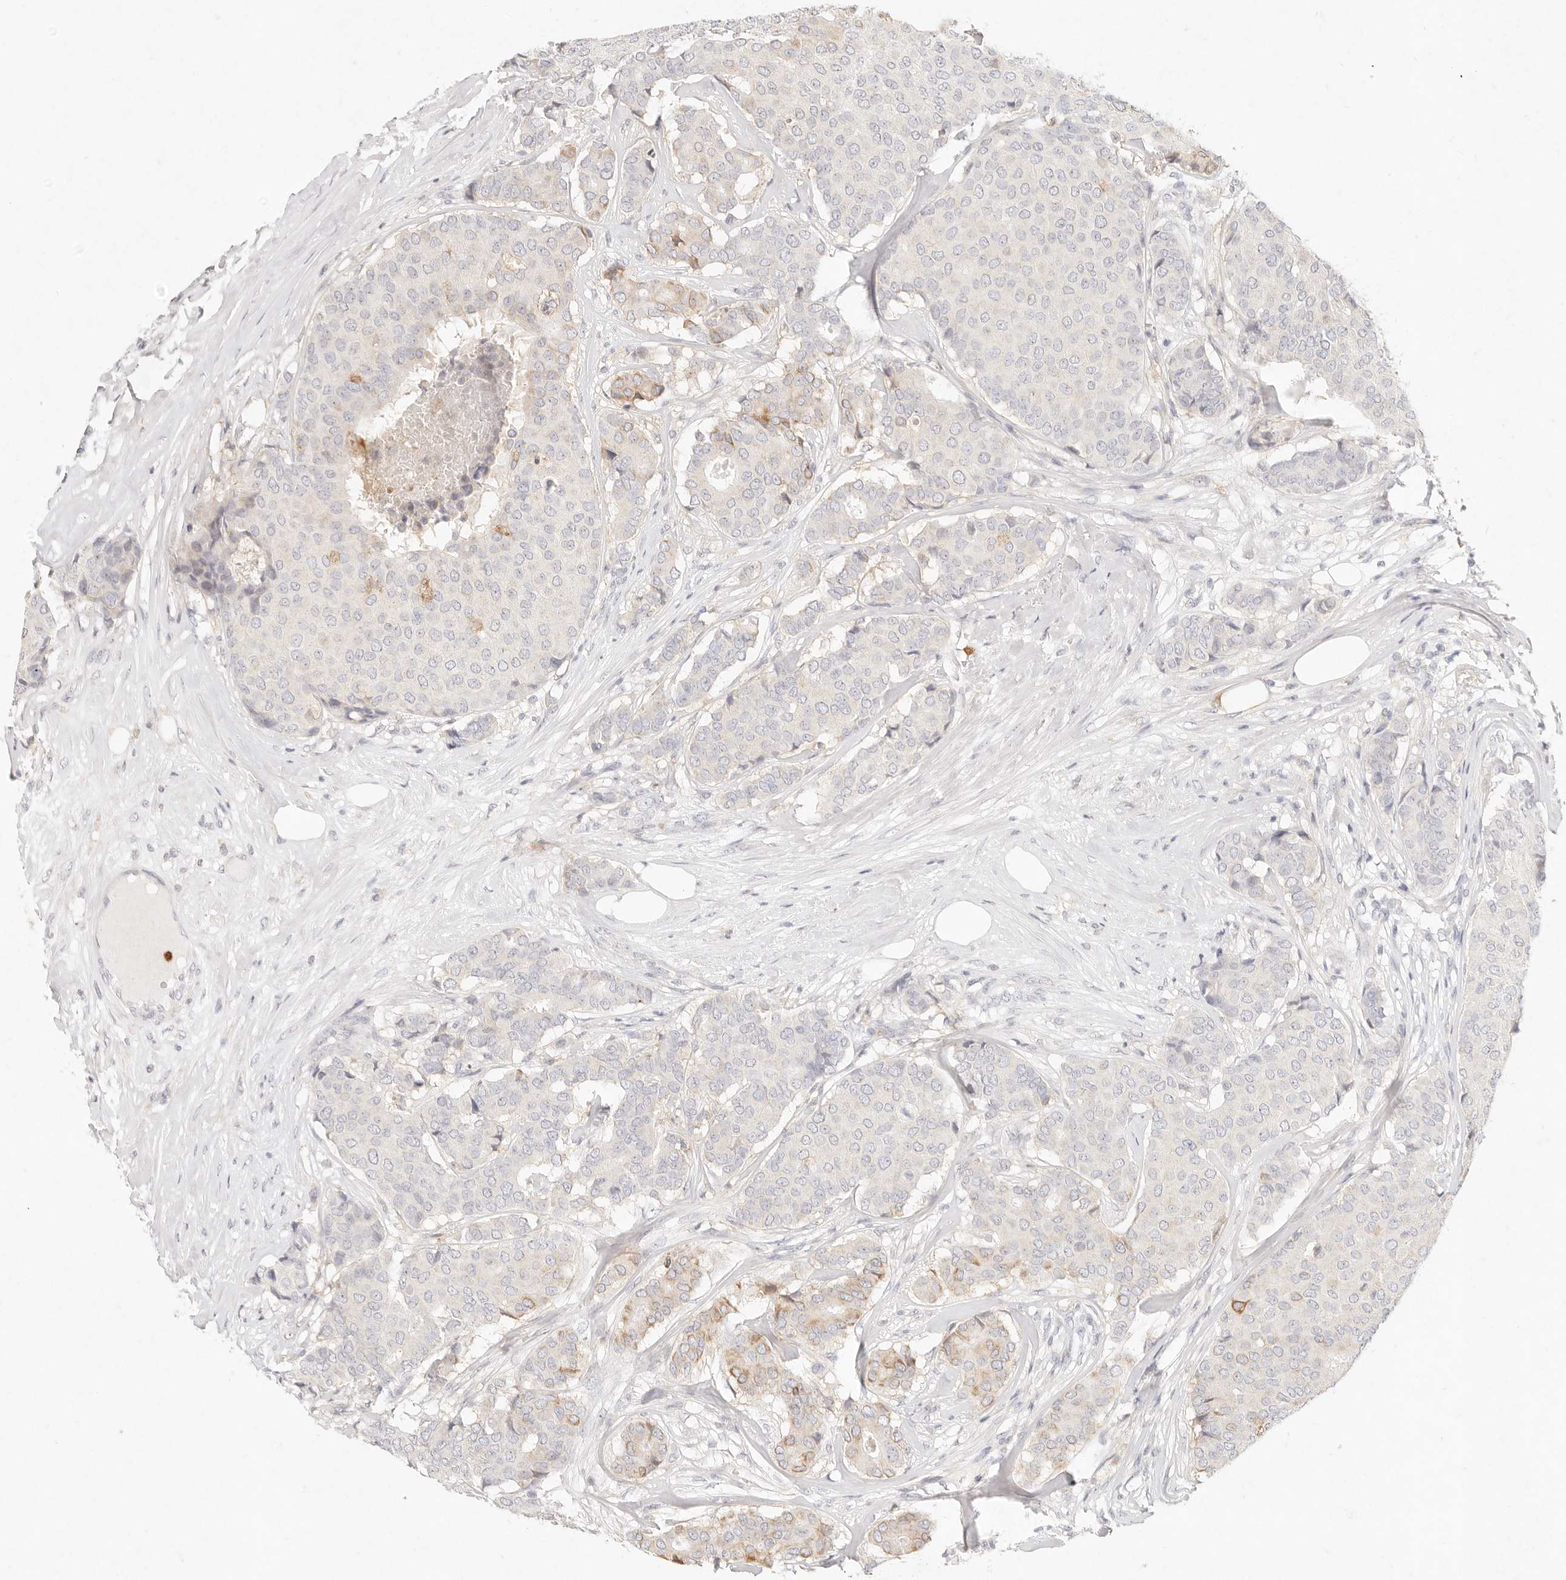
{"staining": {"intensity": "moderate", "quantity": "<25%", "location": "cytoplasmic/membranous"}, "tissue": "breast cancer", "cell_type": "Tumor cells", "image_type": "cancer", "snomed": [{"axis": "morphology", "description": "Duct carcinoma"}, {"axis": "topography", "description": "Breast"}], "caption": "A brown stain highlights moderate cytoplasmic/membranous positivity of a protein in breast intraductal carcinoma tumor cells.", "gene": "GPR84", "patient": {"sex": "female", "age": 75}}